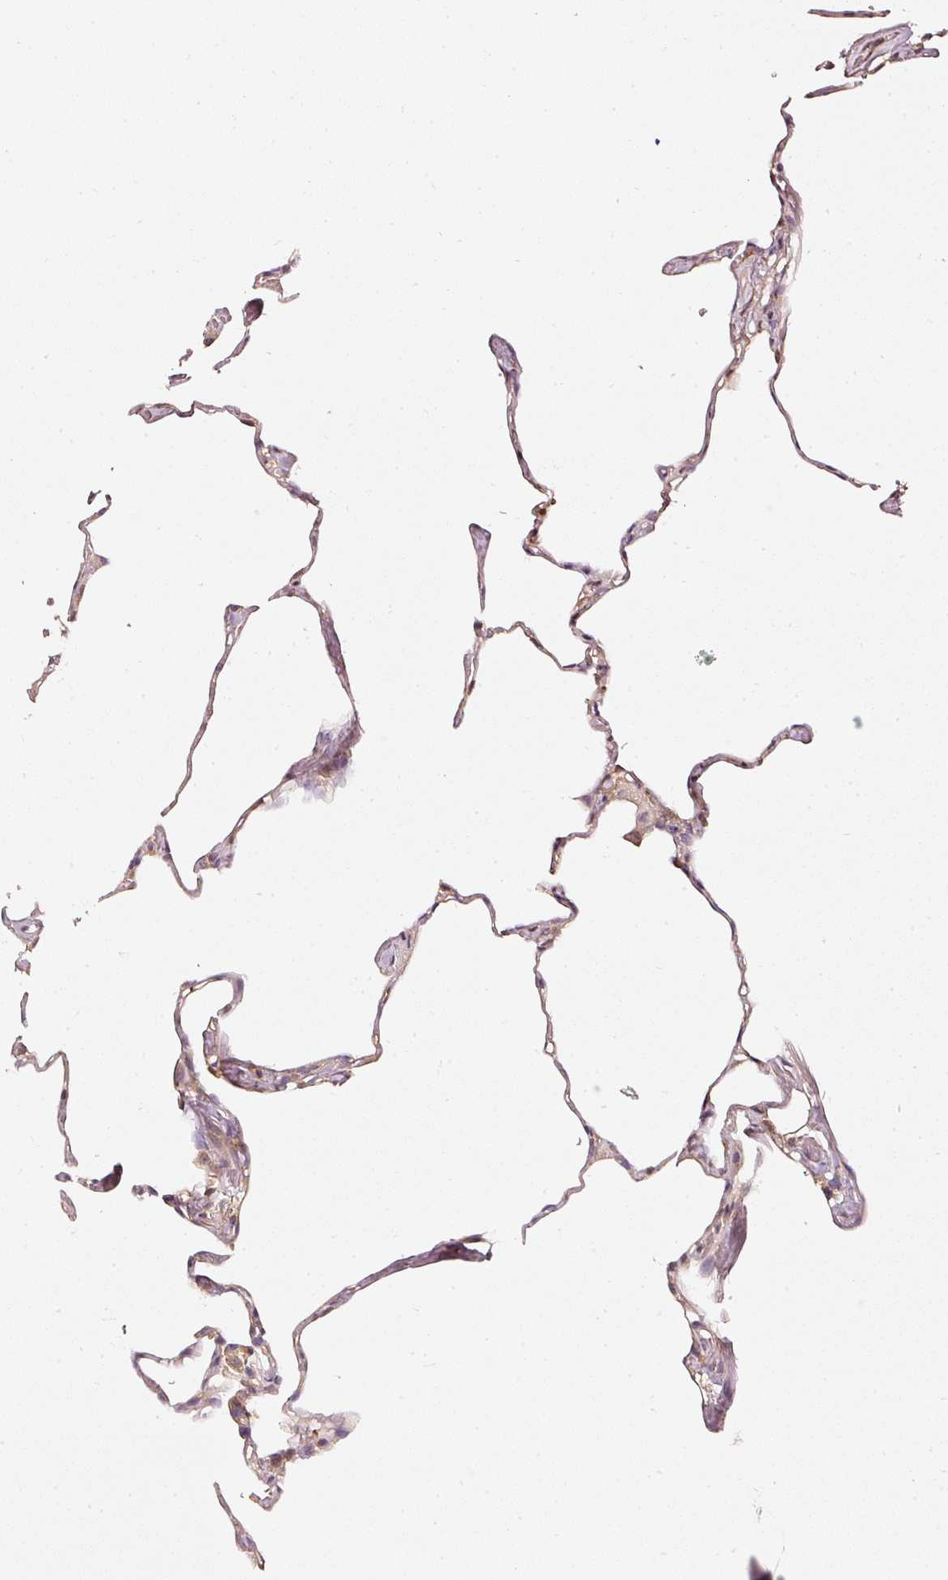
{"staining": {"intensity": "weak", "quantity": "25%-75%", "location": "cytoplasmic/membranous"}, "tissue": "lung", "cell_type": "Alveolar cells", "image_type": "normal", "snomed": [{"axis": "morphology", "description": "Normal tissue, NOS"}, {"axis": "topography", "description": "Lung"}], "caption": "DAB immunohistochemical staining of unremarkable lung exhibits weak cytoplasmic/membranous protein expression in approximately 25%-75% of alveolar cells.", "gene": "ASMTL", "patient": {"sex": "male", "age": 65}}